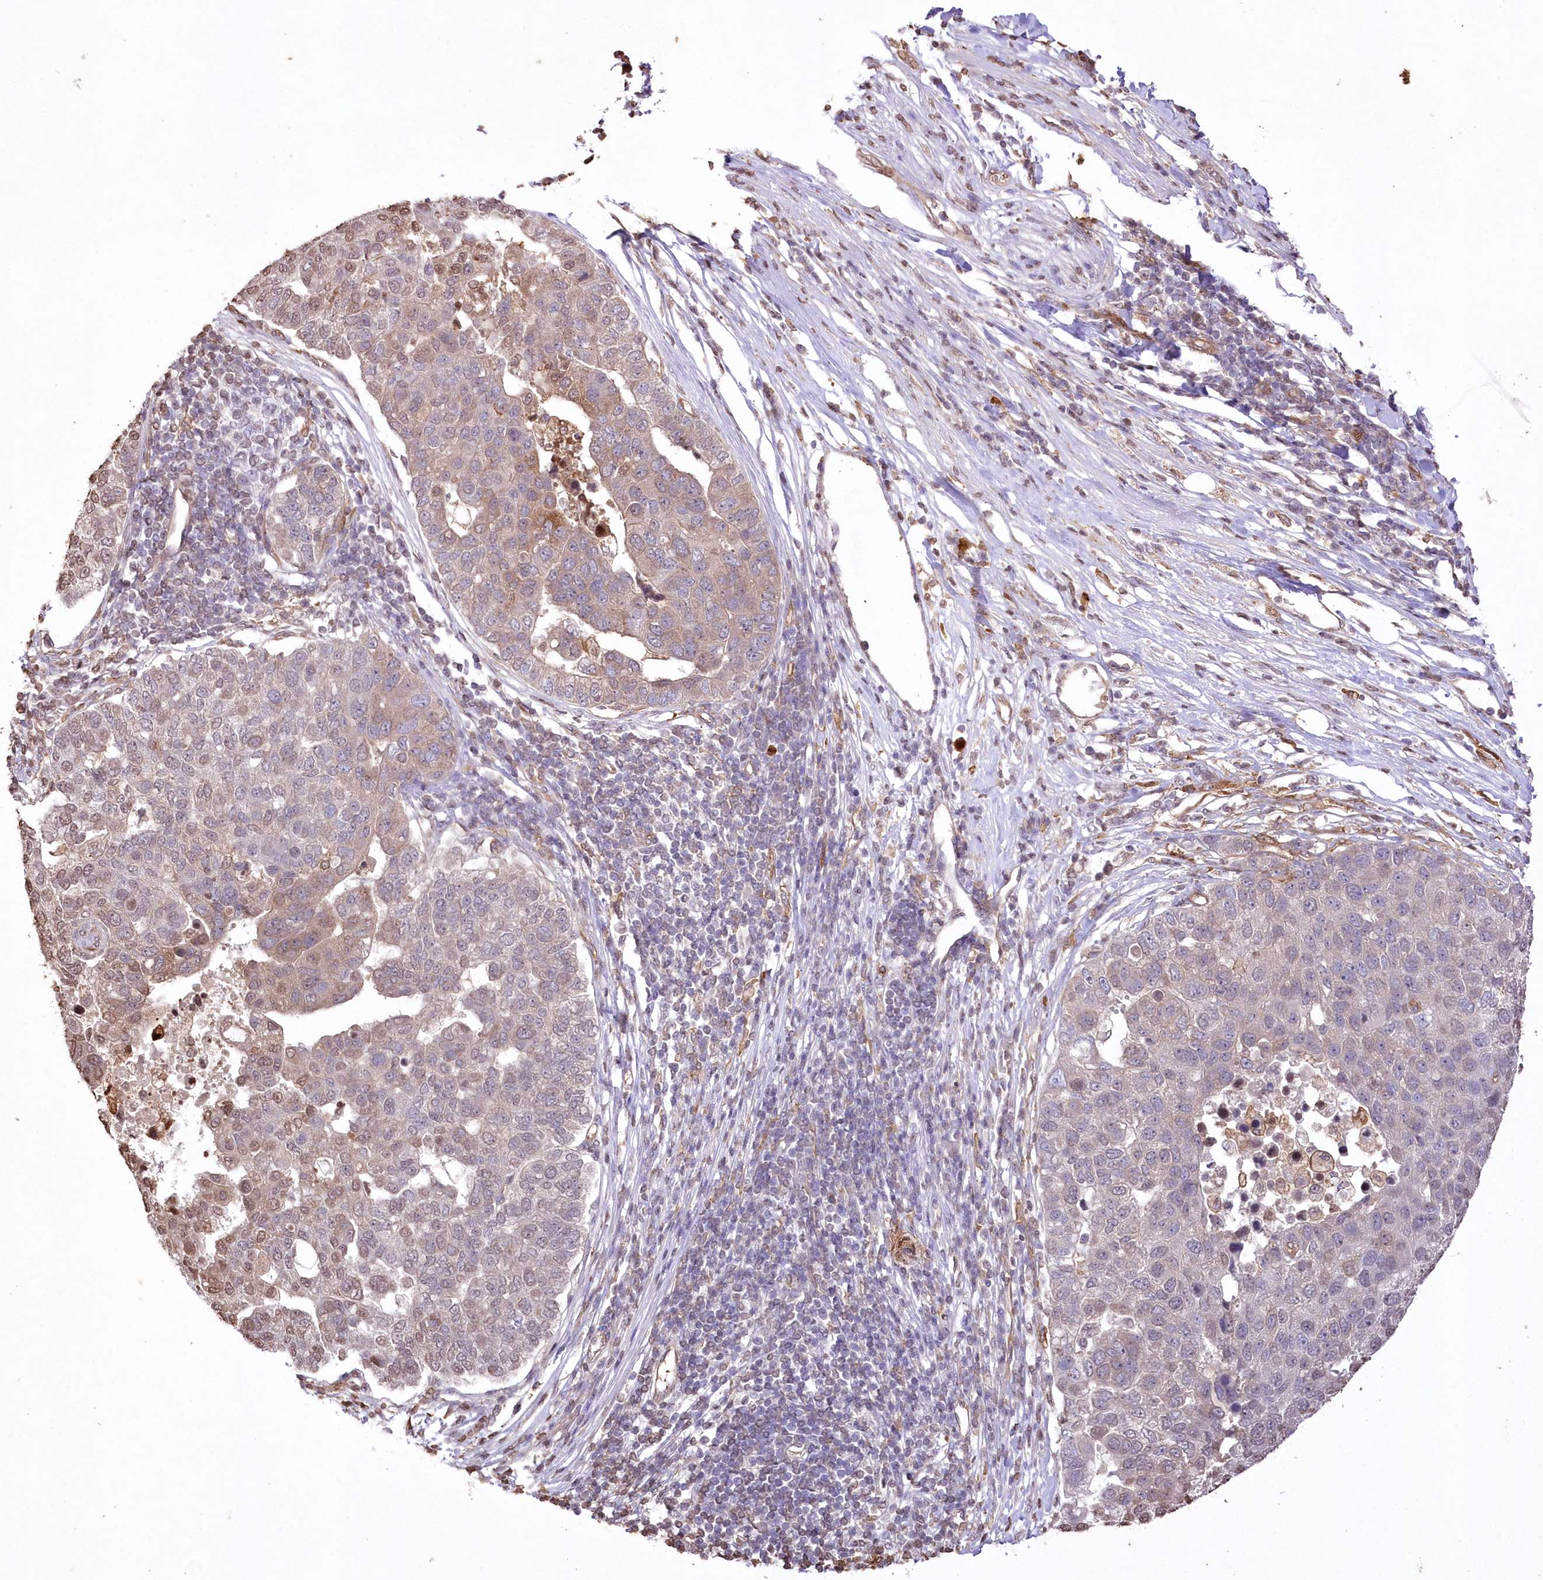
{"staining": {"intensity": "weak", "quantity": "25%-75%", "location": "cytoplasmic/membranous,nuclear"}, "tissue": "pancreatic cancer", "cell_type": "Tumor cells", "image_type": "cancer", "snomed": [{"axis": "morphology", "description": "Adenocarcinoma, NOS"}, {"axis": "topography", "description": "Pancreas"}], "caption": "A brown stain highlights weak cytoplasmic/membranous and nuclear expression of a protein in human pancreatic cancer tumor cells.", "gene": "FCHO2", "patient": {"sex": "female", "age": 61}}